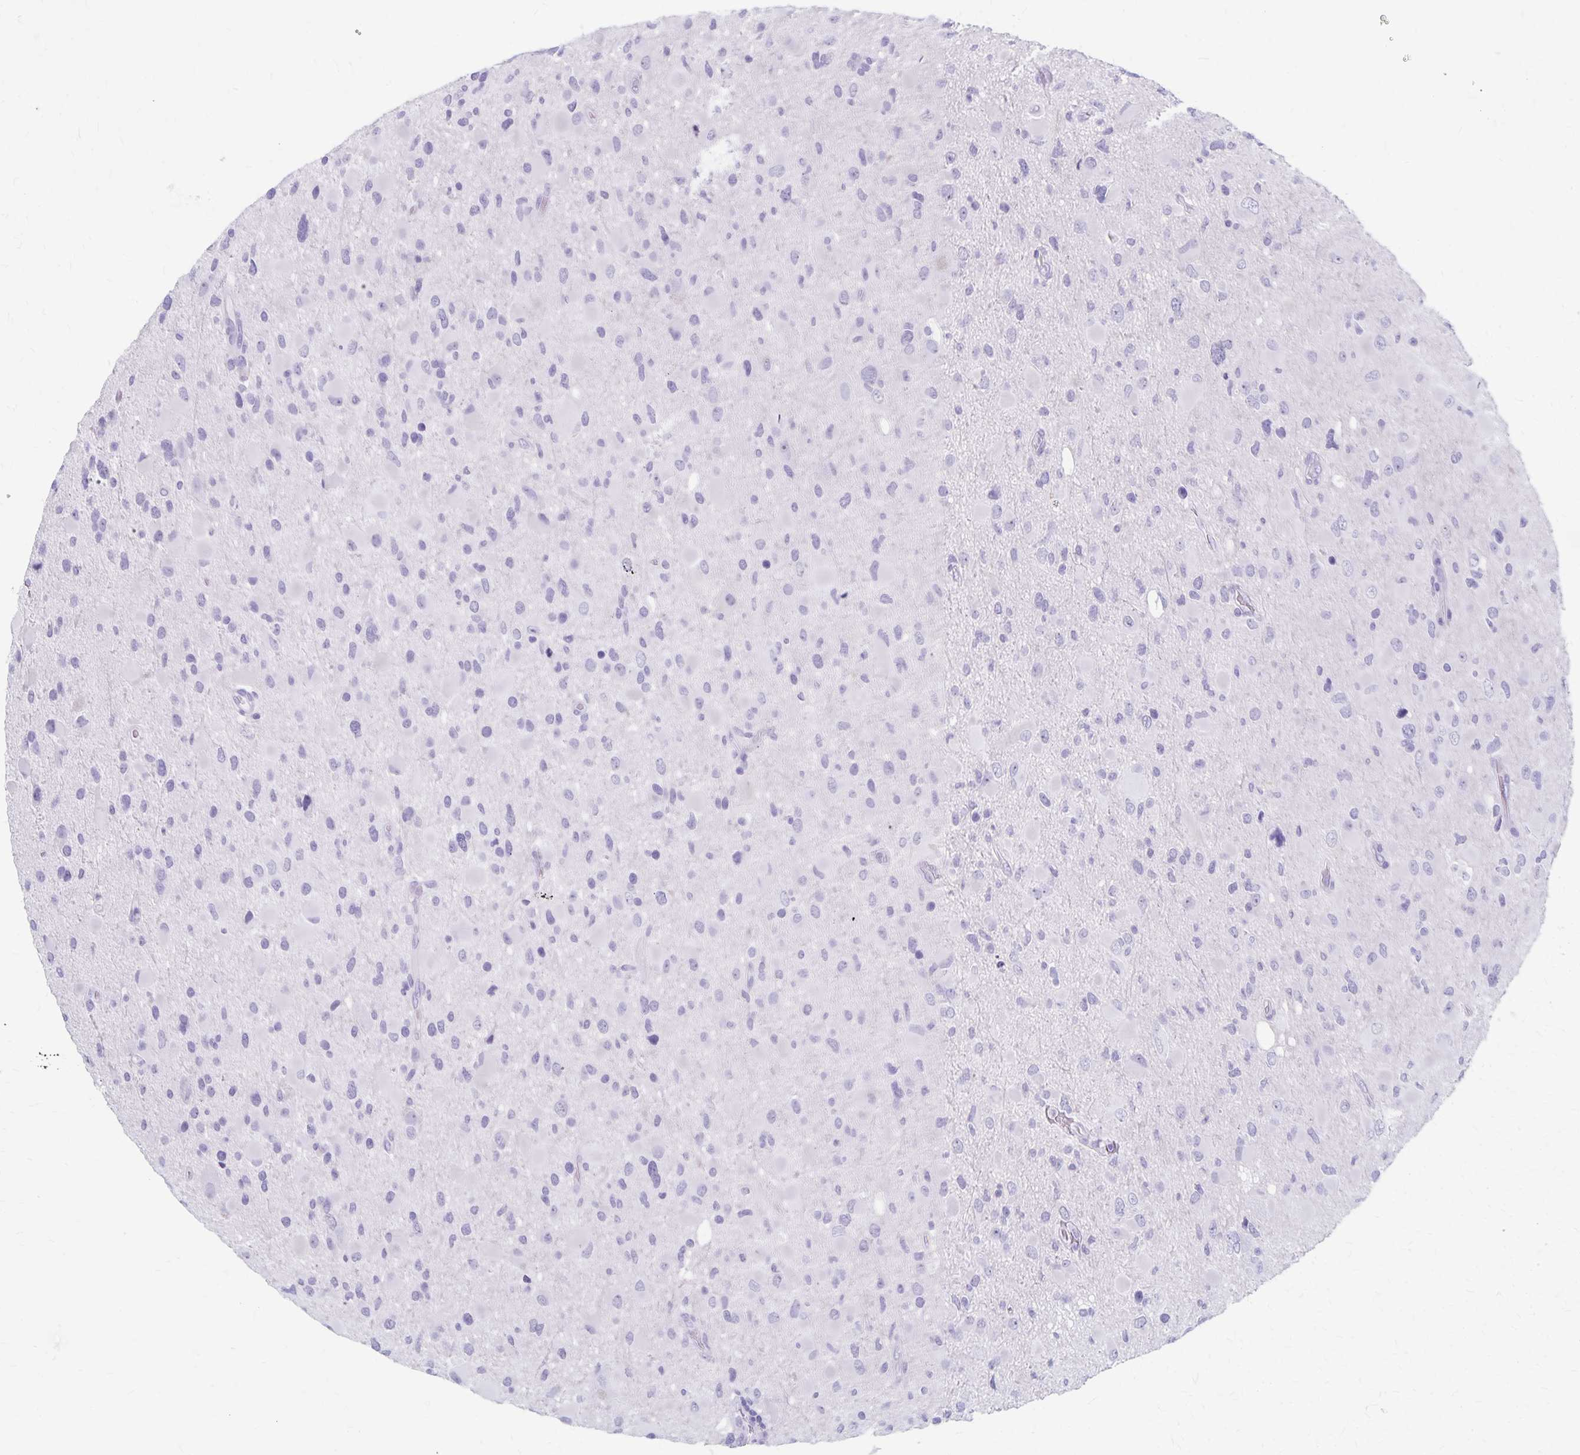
{"staining": {"intensity": "negative", "quantity": "none", "location": "none"}, "tissue": "glioma", "cell_type": "Tumor cells", "image_type": "cancer", "snomed": [{"axis": "morphology", "description": "Glioma, malignant, Low grade"}, {"axis": "topography", "description": "Brain"}], "caption": "Immunohistochemistry (IHC) image of human low-grade glioma (malignant) stained for a protein (brown), which exhibits no expression in tumor cells.", "gene": "GPBAR1", "patient": {"sex": "female", "age": 32}}